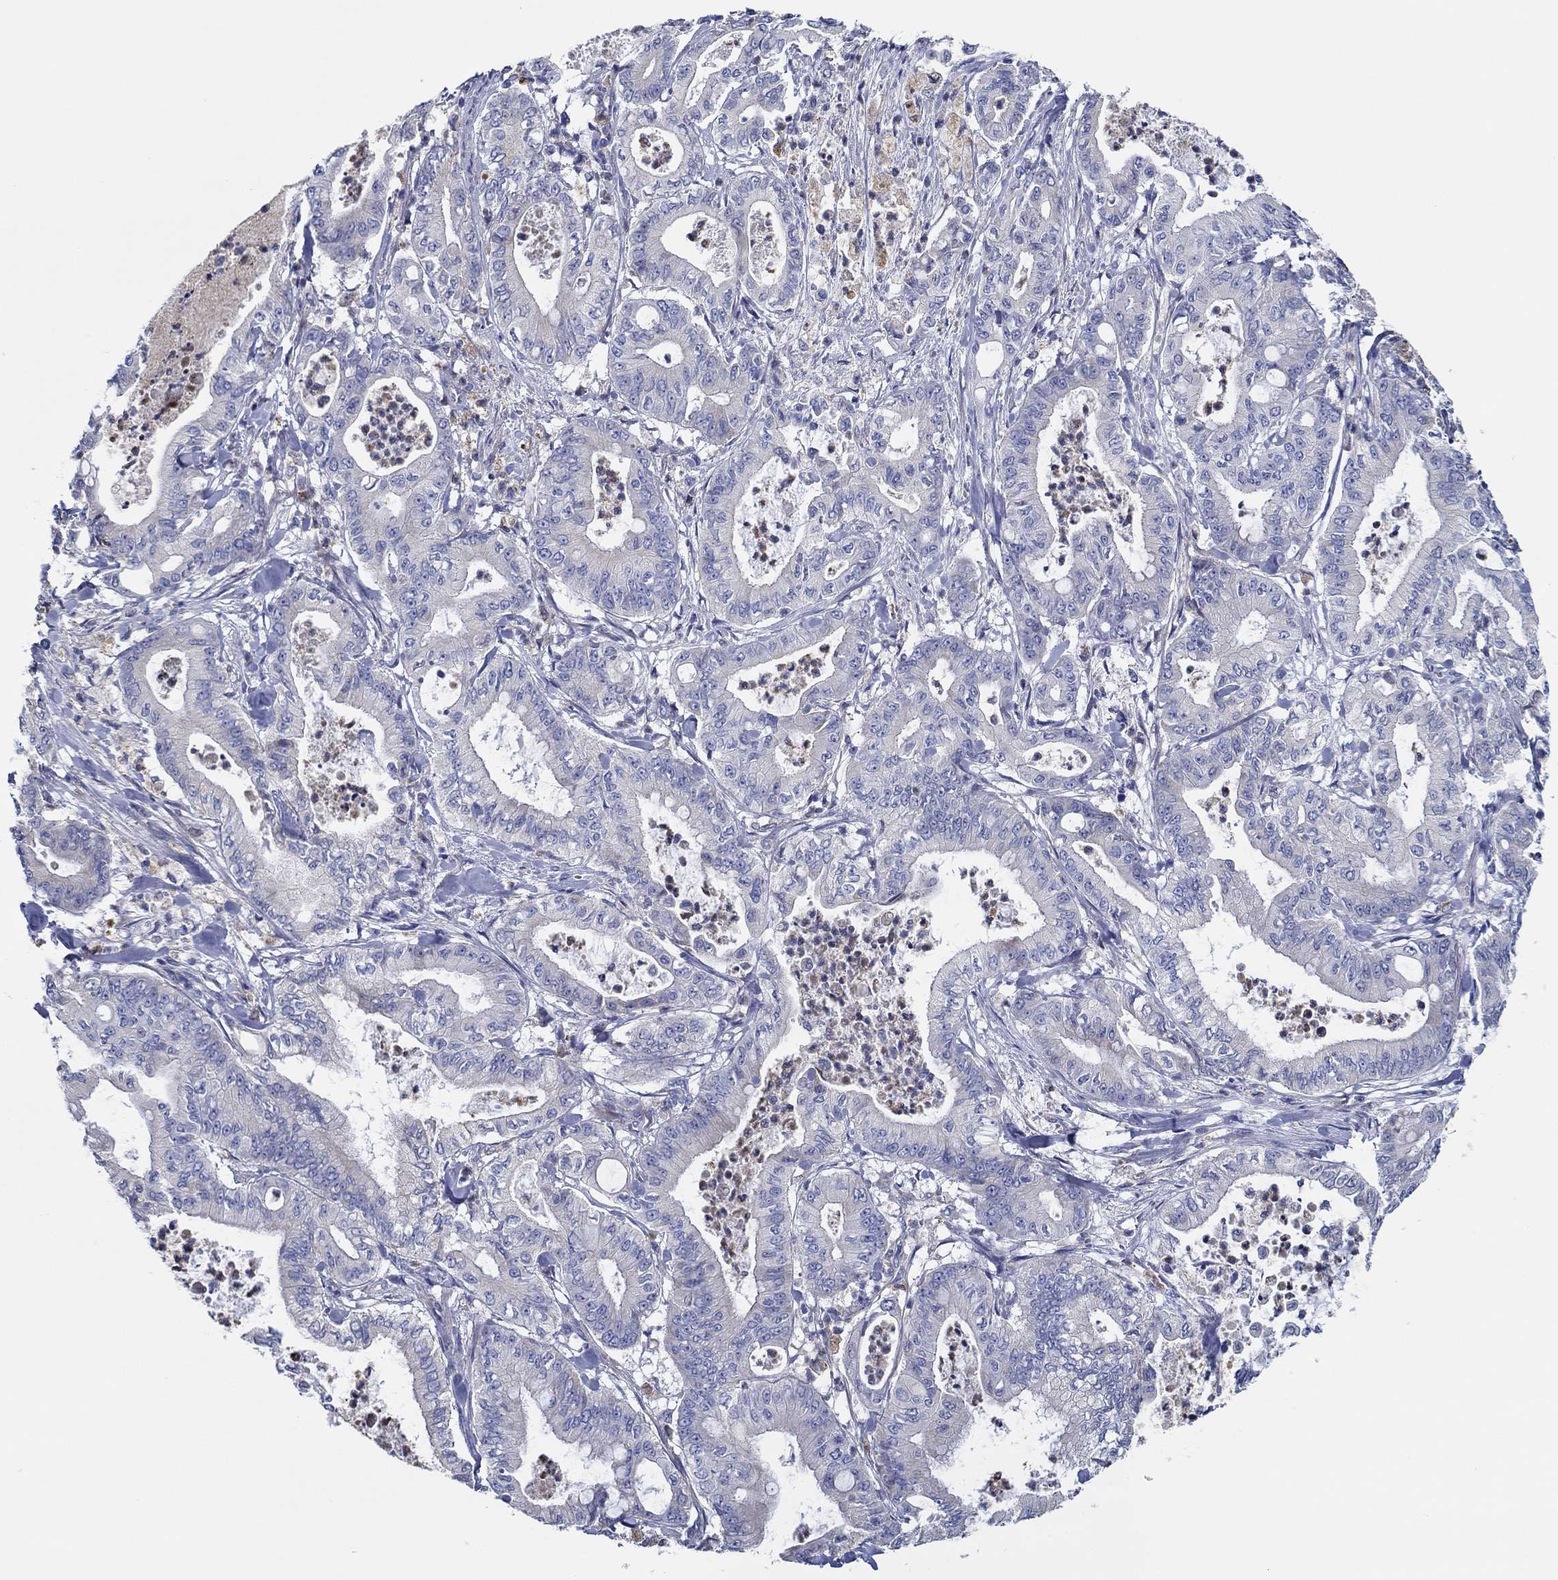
{"staining": {"intensity": "negative", "quantity": "none", "location": "none"}, "tissue": "pancreatic cancer", "cell_type": "Tumor cells", "image_type": "cancer", "snomed": [{"axis": "morphology", "description": "Adenocarcinoma, NOS"}, {"axis": "topography", "description": "Pancreas"}], "caption": "Adenocarcinoma (pancreatic) stained for a protein using immunohistochemistry (IHC) shows no positivity tumor cells.", "gene": "CFAP61", "patient": {"sex": "male", "age": 71}}